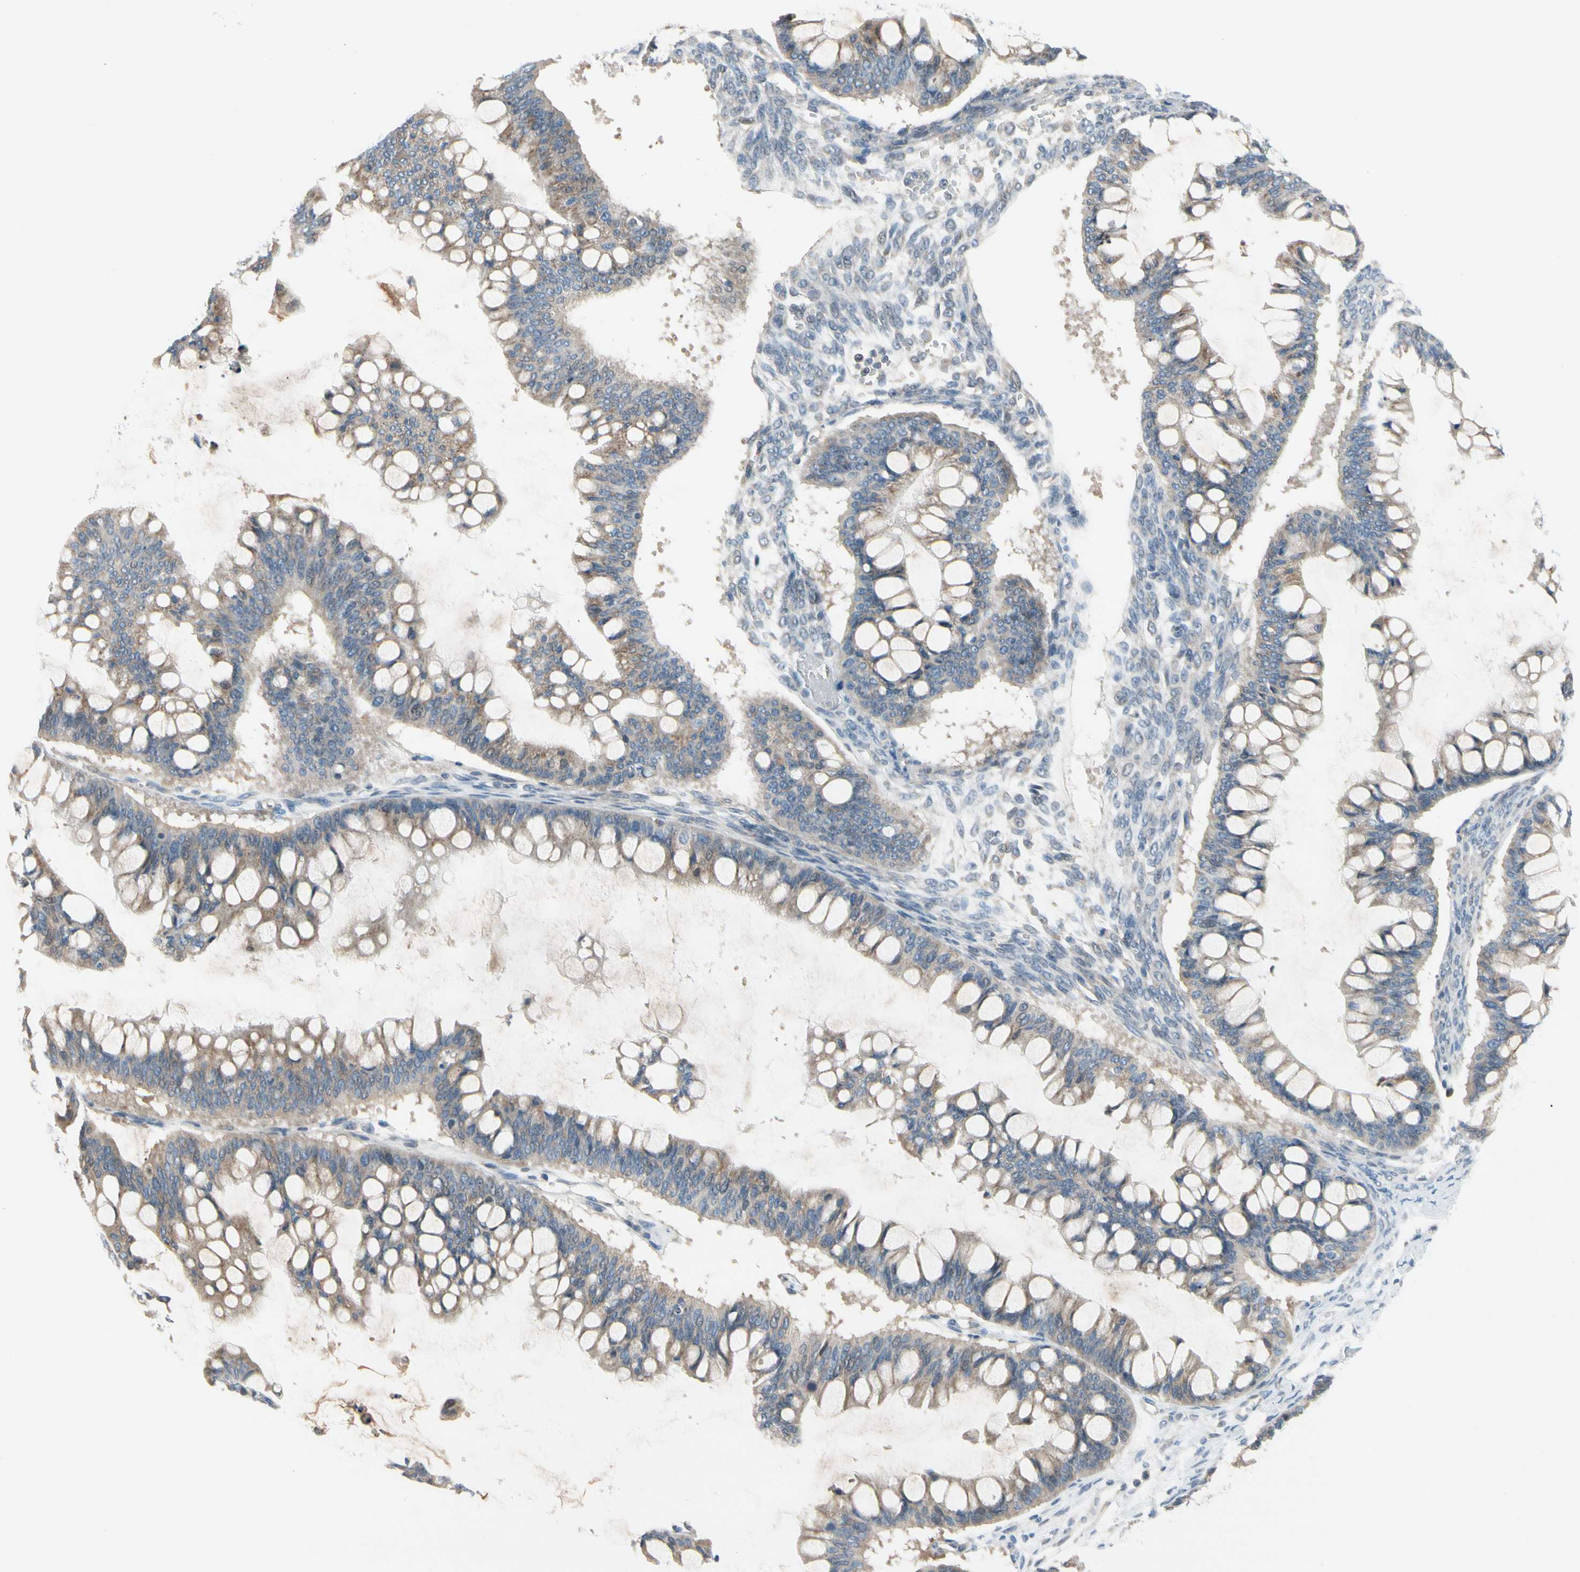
{"staining": {"intensity": "moderate", "quantity": "25%-75%", "location": "cytoplasmic/membranous"}, "tissue": "ovarian cancer", "cell_type": "Tumor cells", "image_type": "cancer", "snomed": [{"axis": "morphology", "description": "Cystadenocarcinoma, mucinous, NOS"}, {"axis": "topography", "description": "Ovary"}], "caption": "DAB (3,3'-diaminobenzidine) immunohistochemical staining of human ovarian mucinous cystadenocarcinoma exhibits moderate cytoplasmic/membranous protein staining in about 25%-75% of tumor cells. Nuclei are stained in blue.", "gene": "CFAP36", "patient": {"sex": "female", "age": 73}}